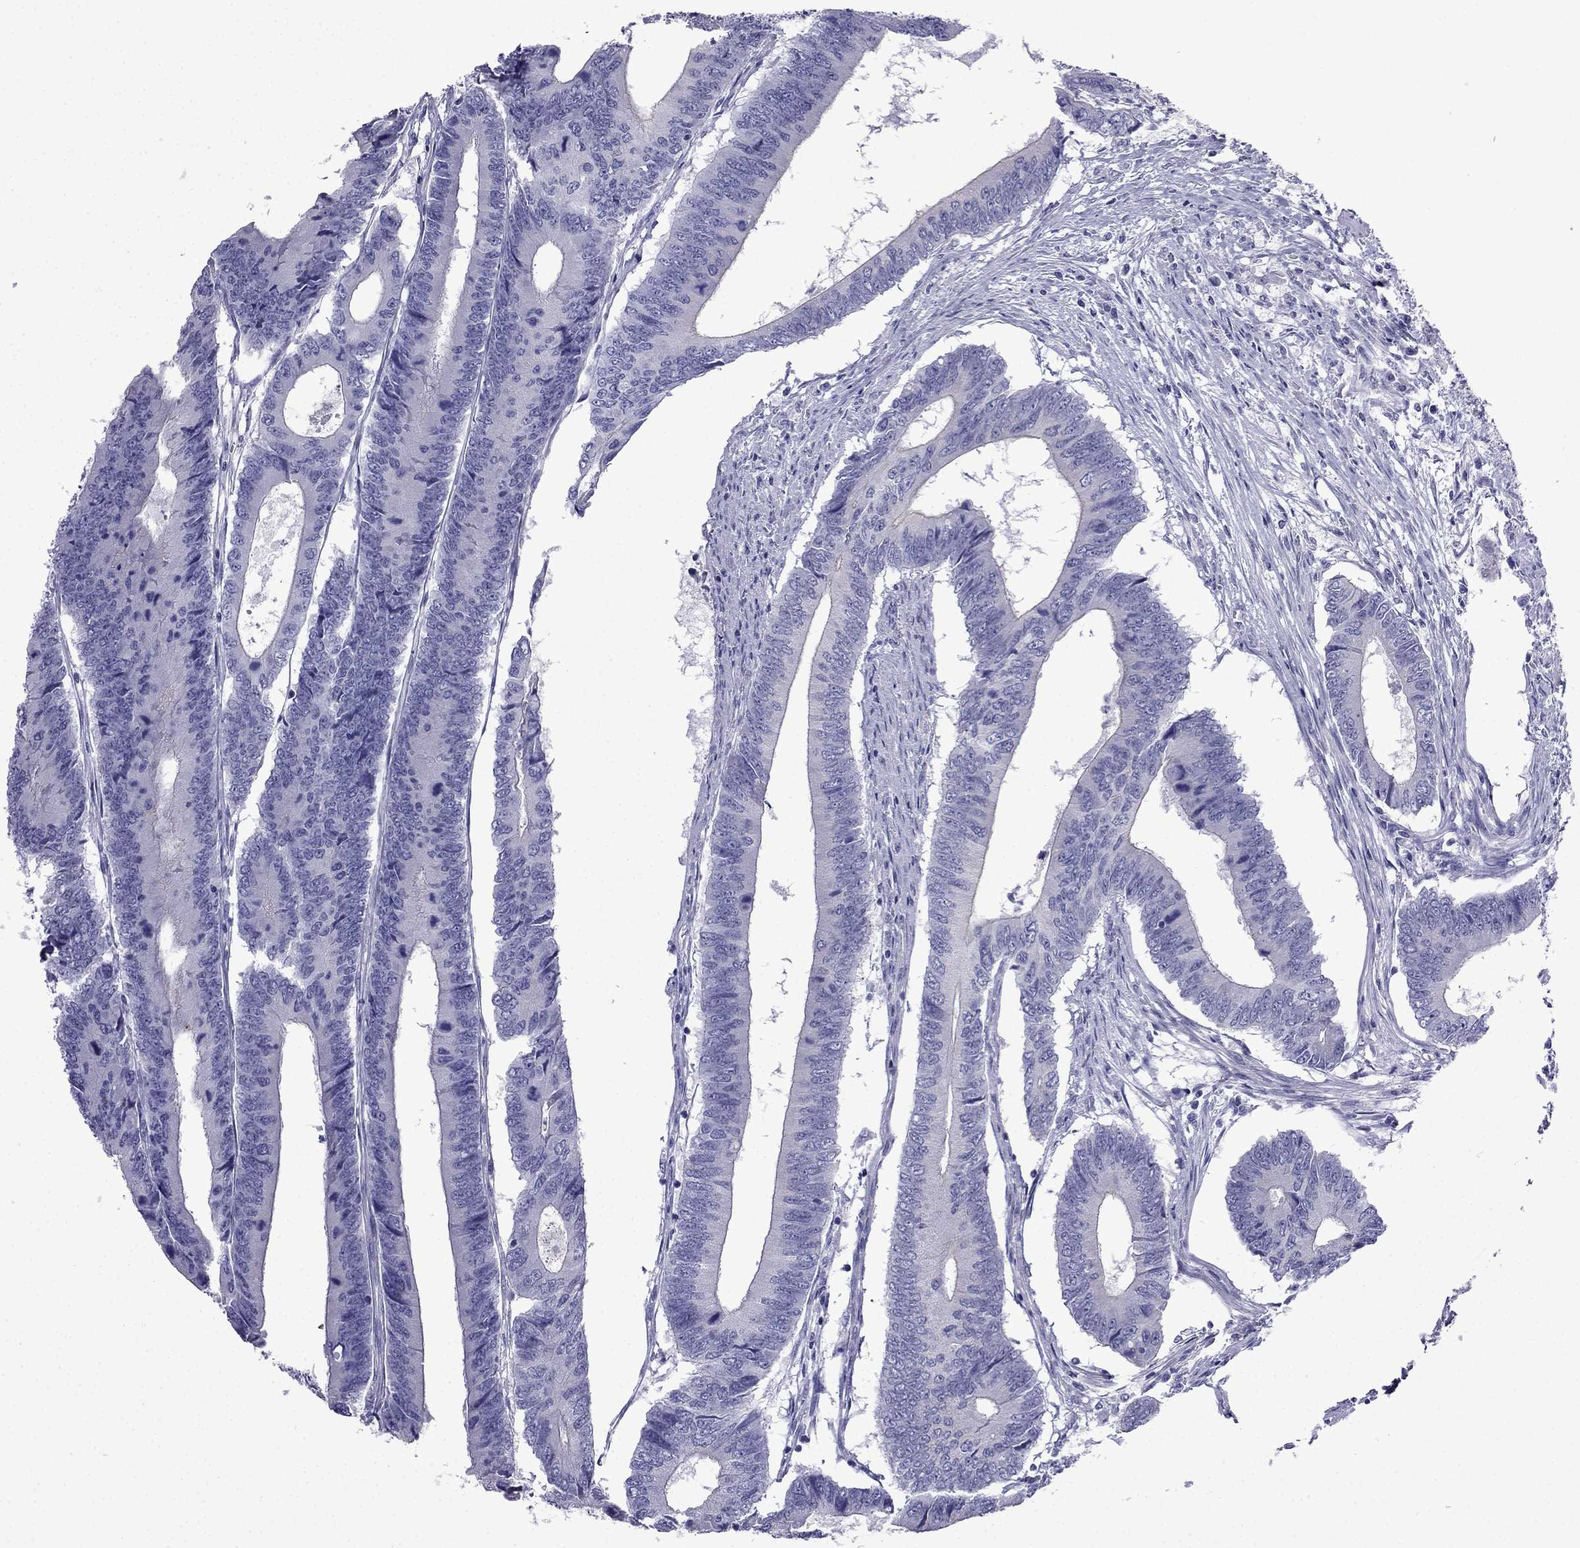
{"staining": {"intensity": "negative", "quantity": "none", "location": "none"}, "tissue": "colorectal cancer", "cell_type": "Tumor cells", "image_type": "cancer", "snomed": [{"axis": "morphology", "description": "Adenocarcinoma, NOS"}, {"axis": "topography", "description": "Colon"}], "caption": "Immunohistochemistry of colorectal cancer exhibits no staining in tumor cells.", "gene": "POM121L12", "patient": {"sex": "male", "age": 53}}